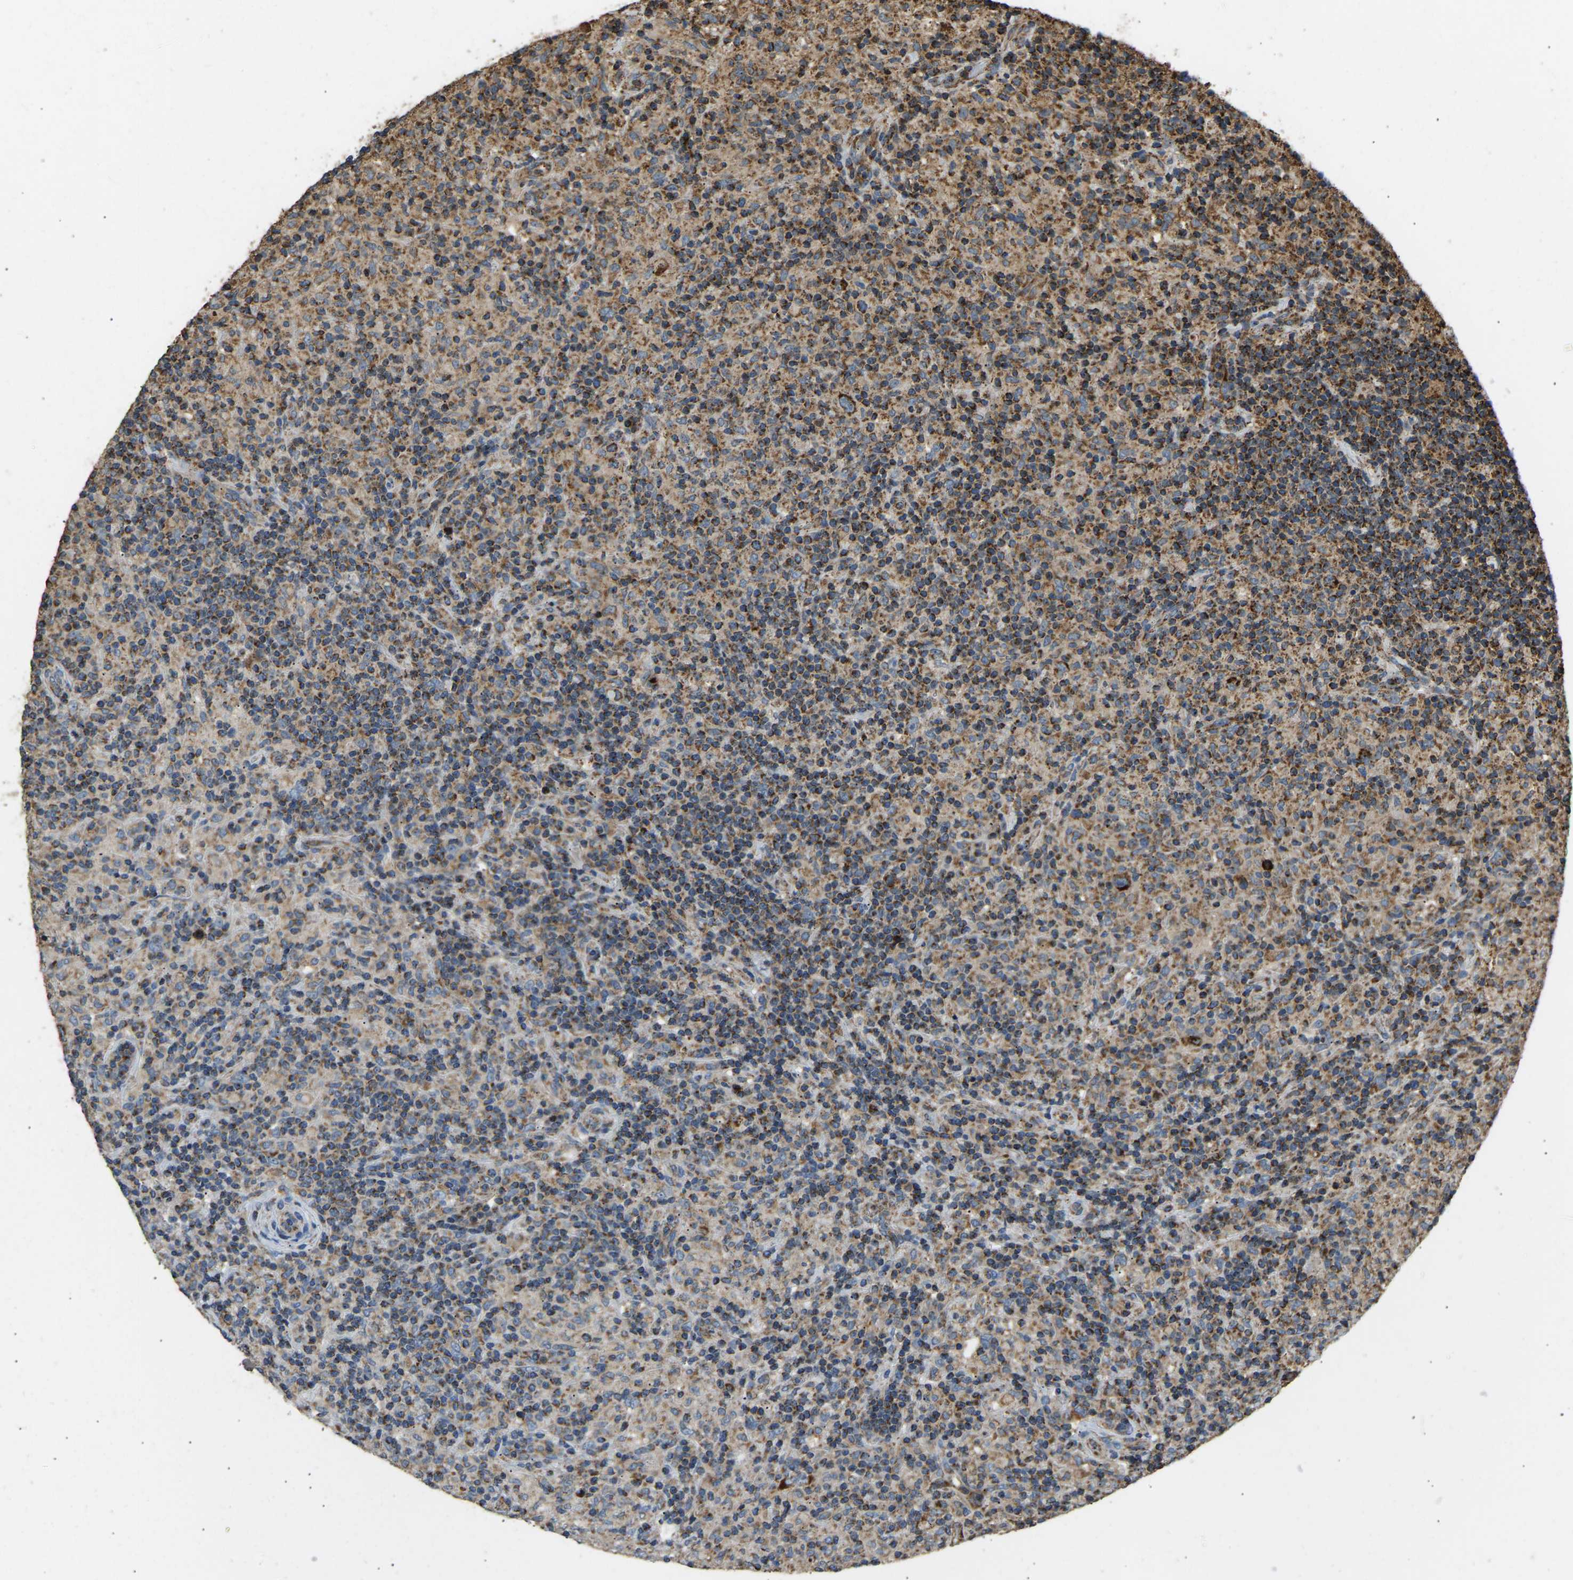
{"staining": {"intensity": "strong", "quantity": "25%-75%", "location": "cytoplasmic/membranous"}, "tissue": "lymphoma", "cell_type": "Tumor cells", "image_type": "cancer", "snomed": [{"axis": "morphology", "description": "Hodgkin's disease, NOS"}, {"axis": "topography", "description": "Lymph node"}], "caption": "Hodgkin's disease stained with DAB (3,3'-diaminobenzidine) immunohistochemistry (IHC) reveals high levels of strong cytoplasmic/membranous positivity in about 25%-75% of tumor cells. Immunohistochemistry stains the protein of interest in brown and the nuclei are stained blue.", "gene": "TUFM", "patient": {"sex": "male", "age": 70}}